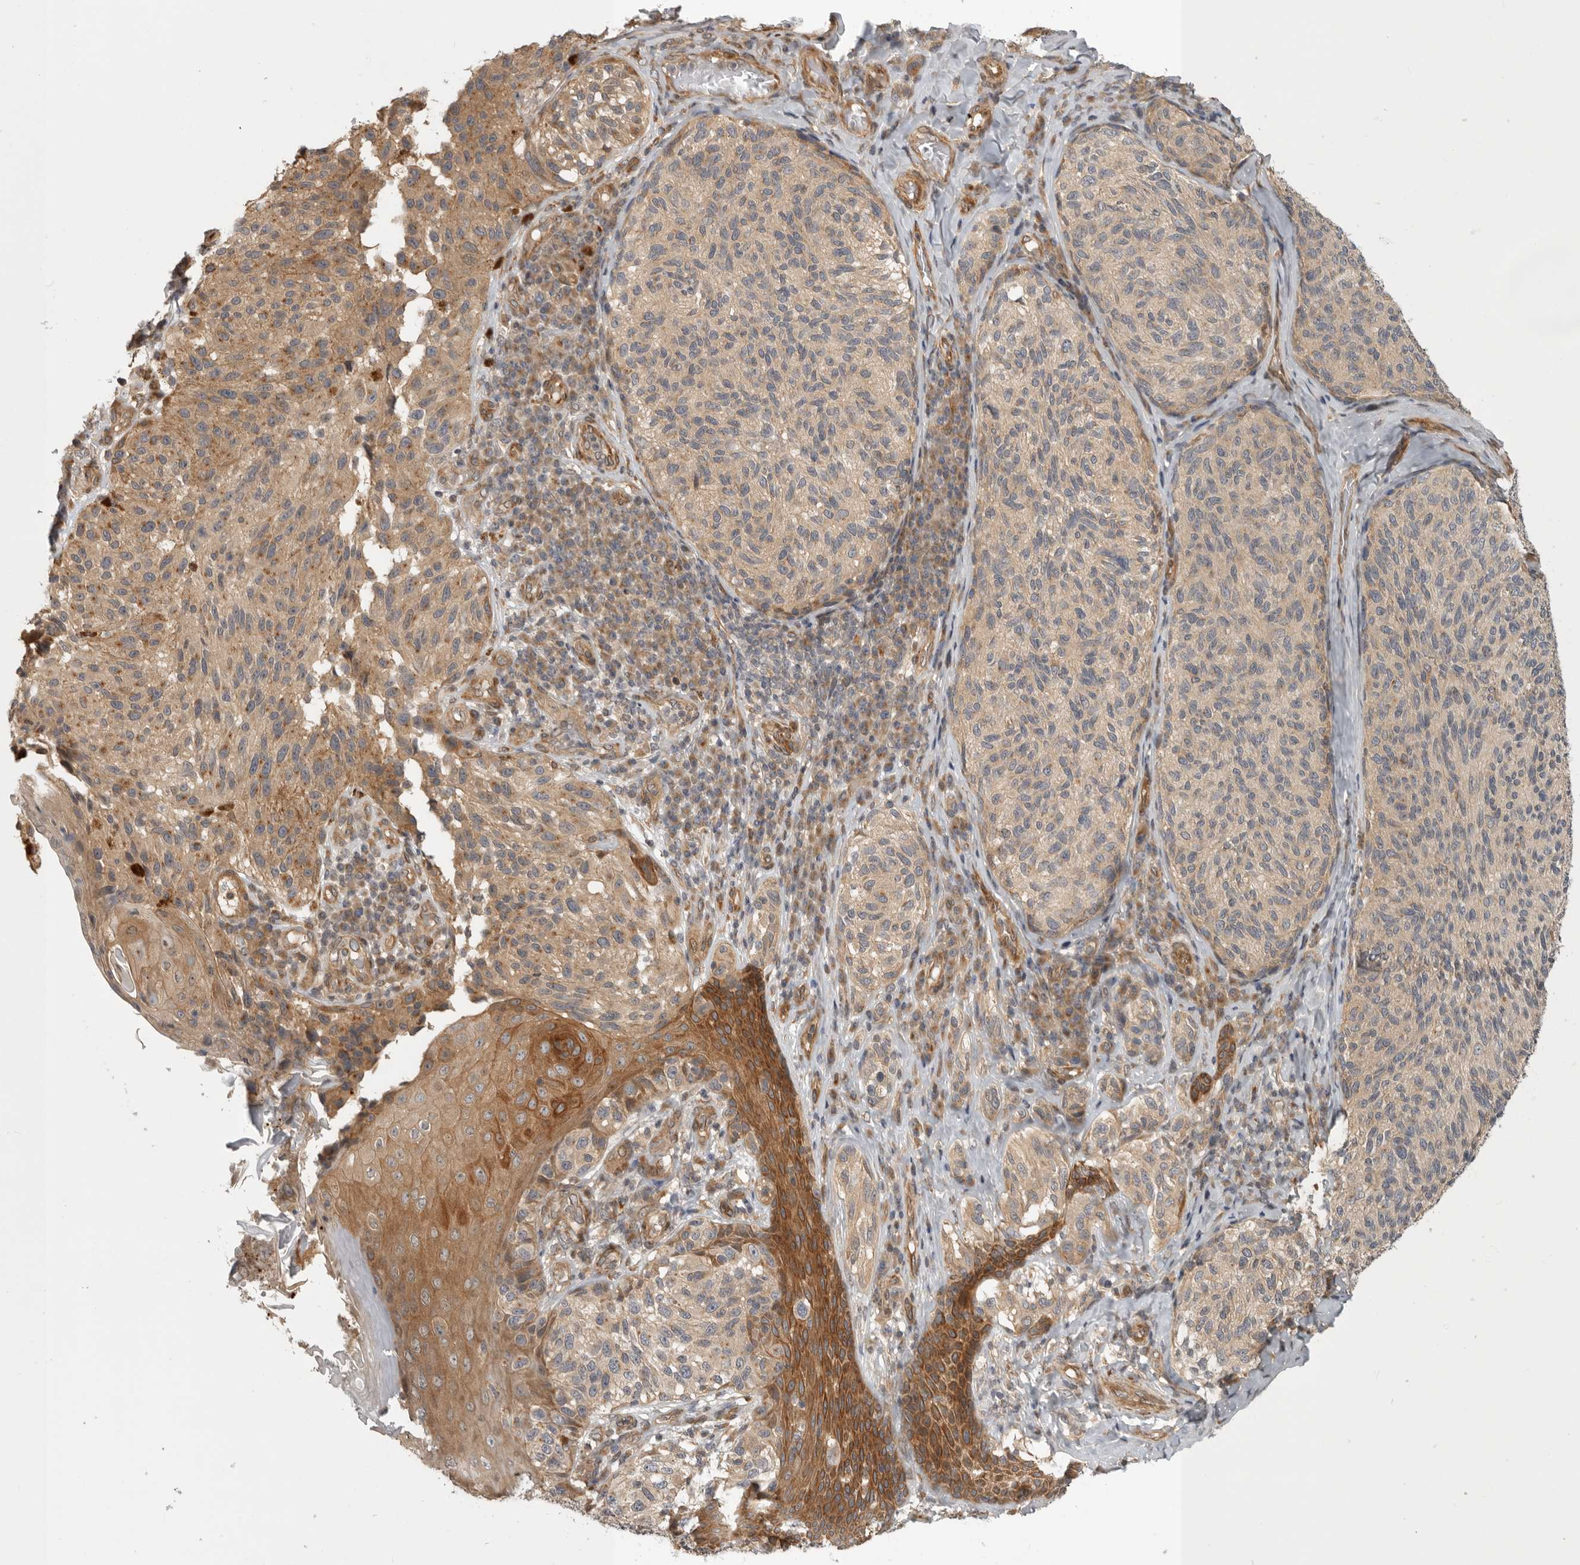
{"staining": {"intensity": "weak", "quantity": "25%-75%", "location": "cytoplasmic/membranous"}, "tissue": "melanoma", "cell_type": "Tumor cells", "image_type": "cancer", "snomed": [{"axis": "morphology", "description": "Malignant melanoma, NOS"}, {"axis": "topography", "description": "Skin"}], "caption": "DAB (3,3'-diaminobenzidine) immunohistochemical staining of melanoma exhibits weak cytoplasmic/membranous protein positivity in approximately 25%-75% of tumor cells.", "gene": "CUEDC1", "patient": {"sex": "female", "age": 73}}